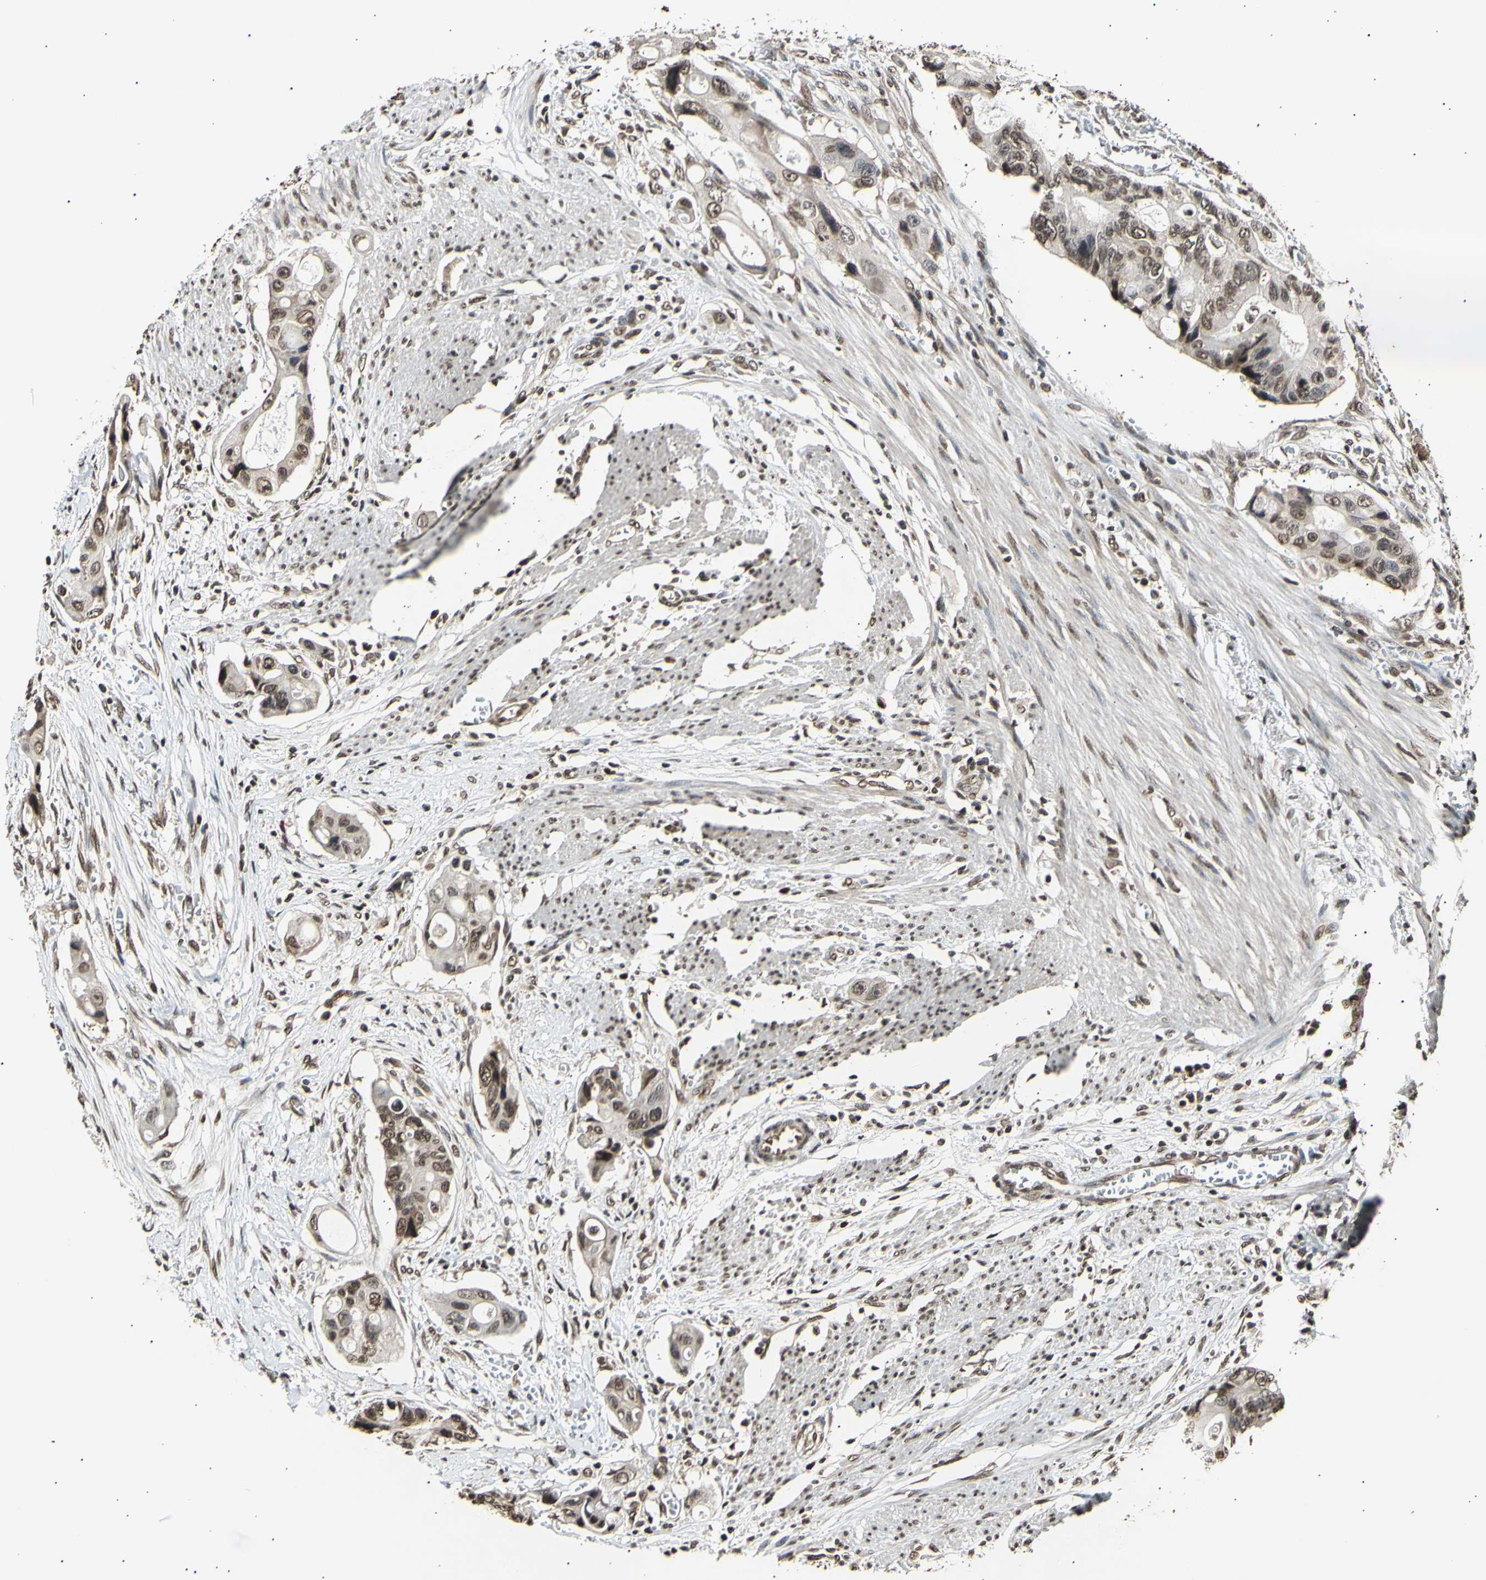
{"staining": {"intensity": "moderate", "quantity": ">75%", "location": "cytoplasmic/membranous,nuclear"}, "tissue": "colorectal cancer", "cell_type": "Tumor cells", "image_type": "cancer", "snomed": [{"axis": "morphology", "description": "Adenocarcinoma, NOS"}, {"axis": "topography", "description": "Colon"}], "caption": "Adenocarcinoma (colorectal) stained with a protein marker reveals moderate staining in tumor cells.", "gene": "ANAPC7", "patient": {"sex": "female", "age": 57}}